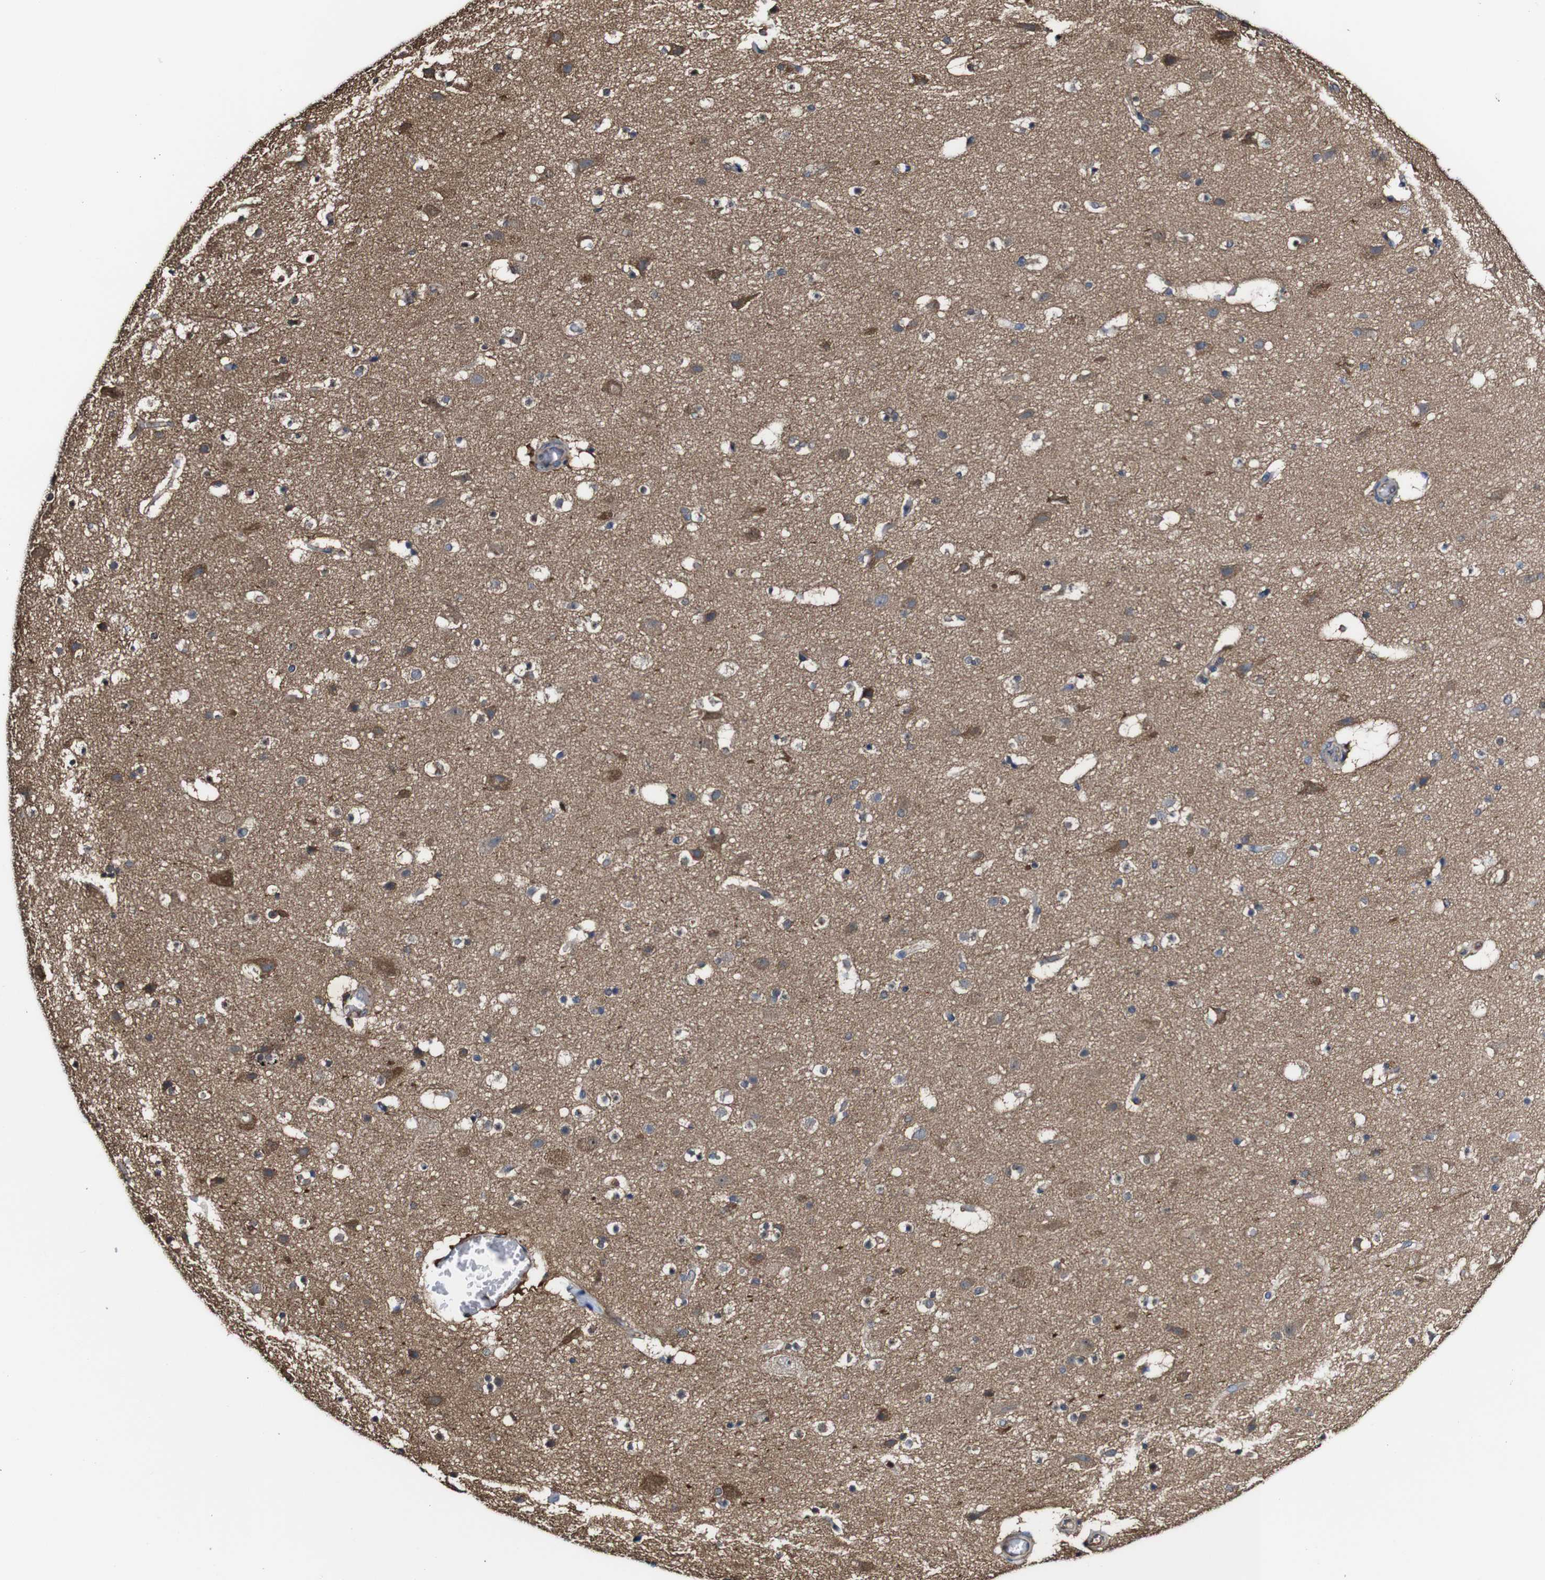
{"staining": {"intensity": "moderate", "quantity": "<25%", "location": "cytoplasmic/membranous"}, "tissue": "cerebral cortex", "cell_type": "Endothelial cells", "image_type": "normal", "snomed": [{"axis": "morphology", "description": "Normal tissue, NOS"}, {"axis": "topography", "description": "Cerebral cortex"}], "caption": "Brown immunohistochemical staining in benign cerebral cortex displays moderate cytoplasmic/membranous staining in approximately <25% of endothelial cells.", "gene": "PTPRR", "patient": {"sex": "male", "age": 45}}